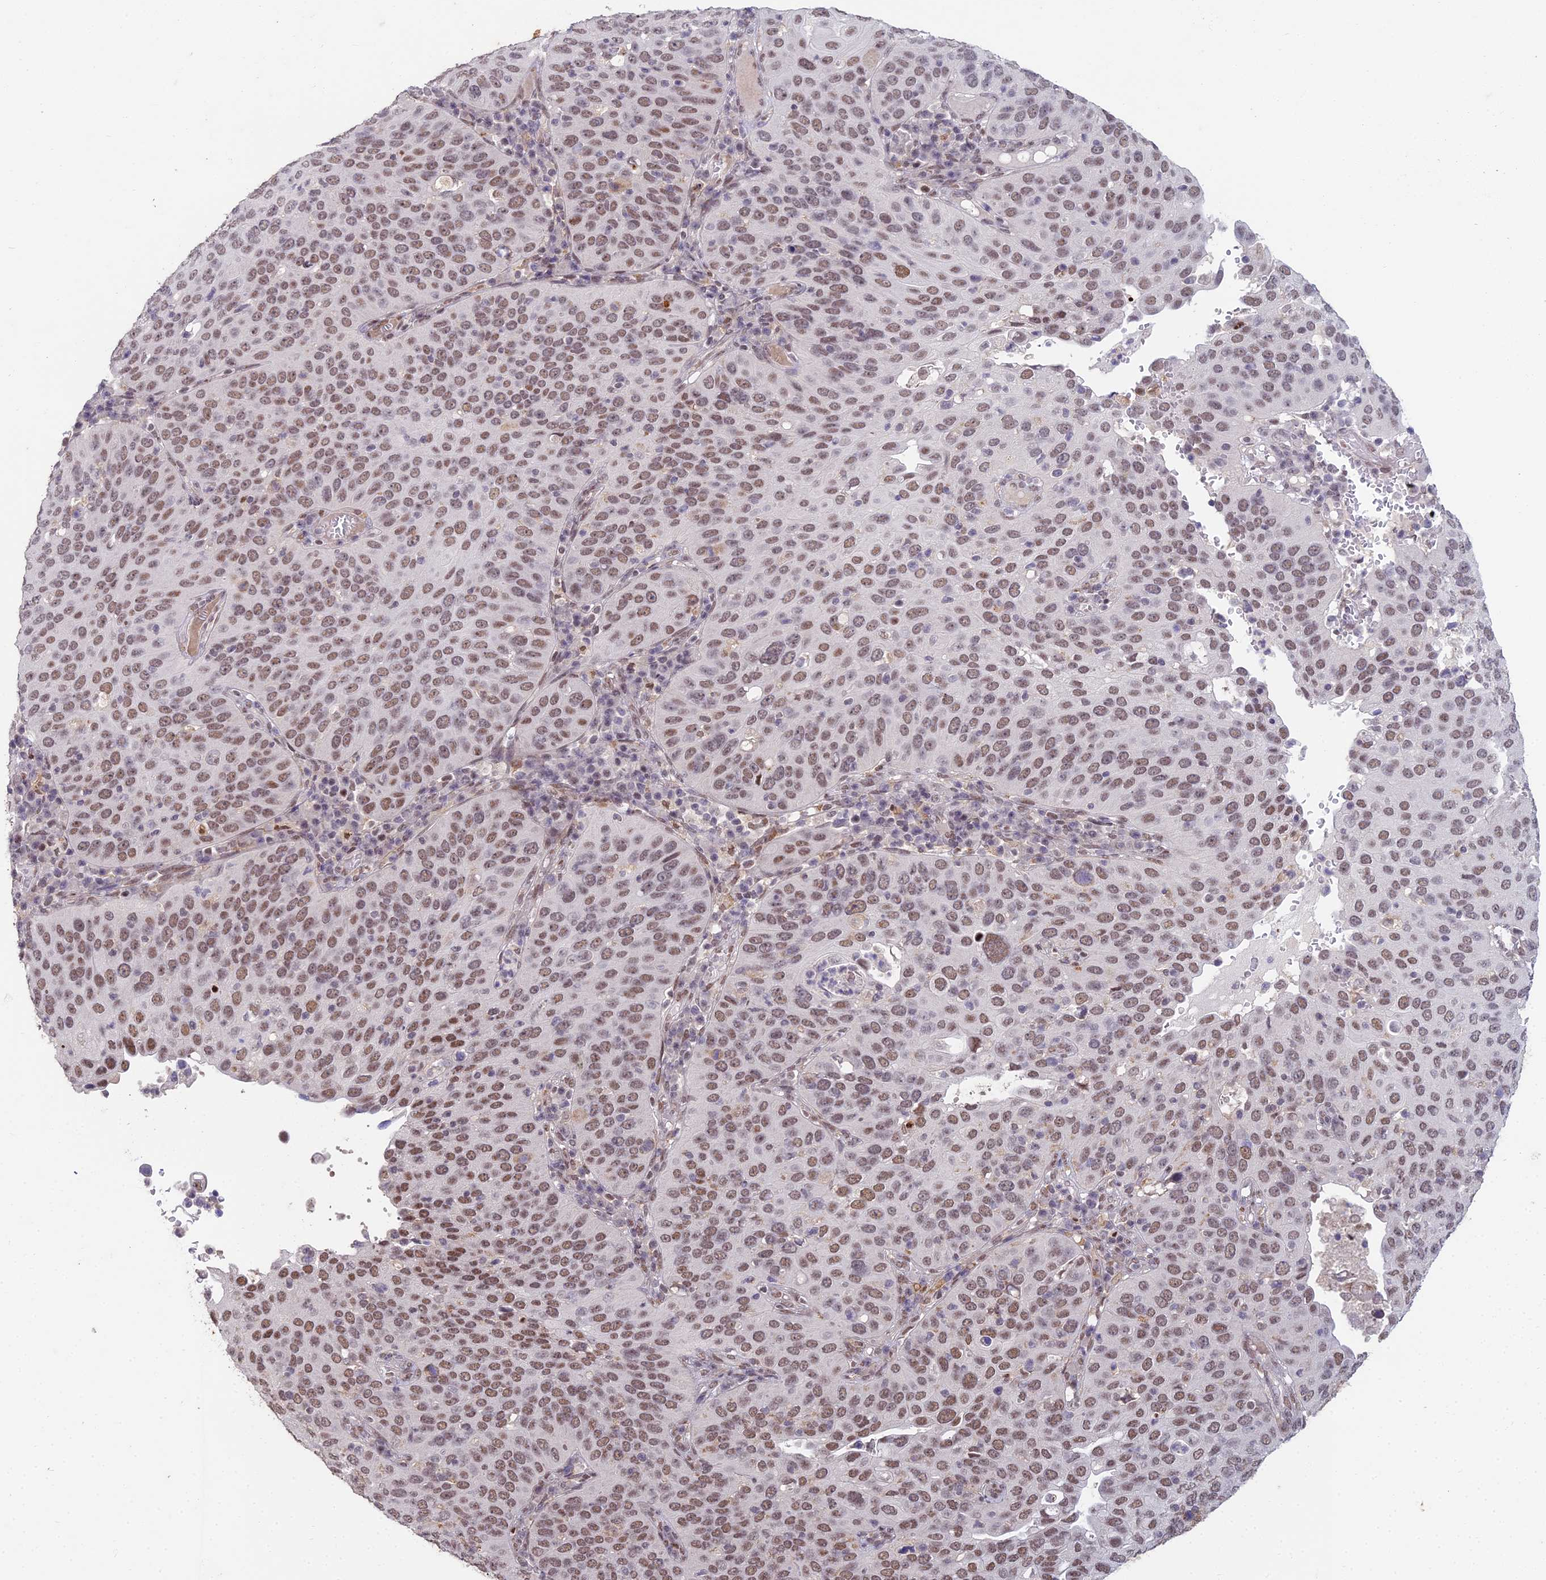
{"staining": {"intensity": "moderate", "quantity": ">75%", "location": "nuclear"}, "tissue": "cervical cancer", "cell_type": "Tumor cells", "image_type": "cancer", "snomed": [{"axis": "morphology", "description": "Squamous cell carcinoma, NOS"}, {"axis": "topography", "description": "Cervix"}], "caption": "The photomicrograph exhibits staining of cervical cancer (squamous cell carcinoma), revealing moderate nuclear protein expression (brown color) within tumor cells.", "gene": "ABHD17A", "patient": {"sex": "female", "age": 36}}